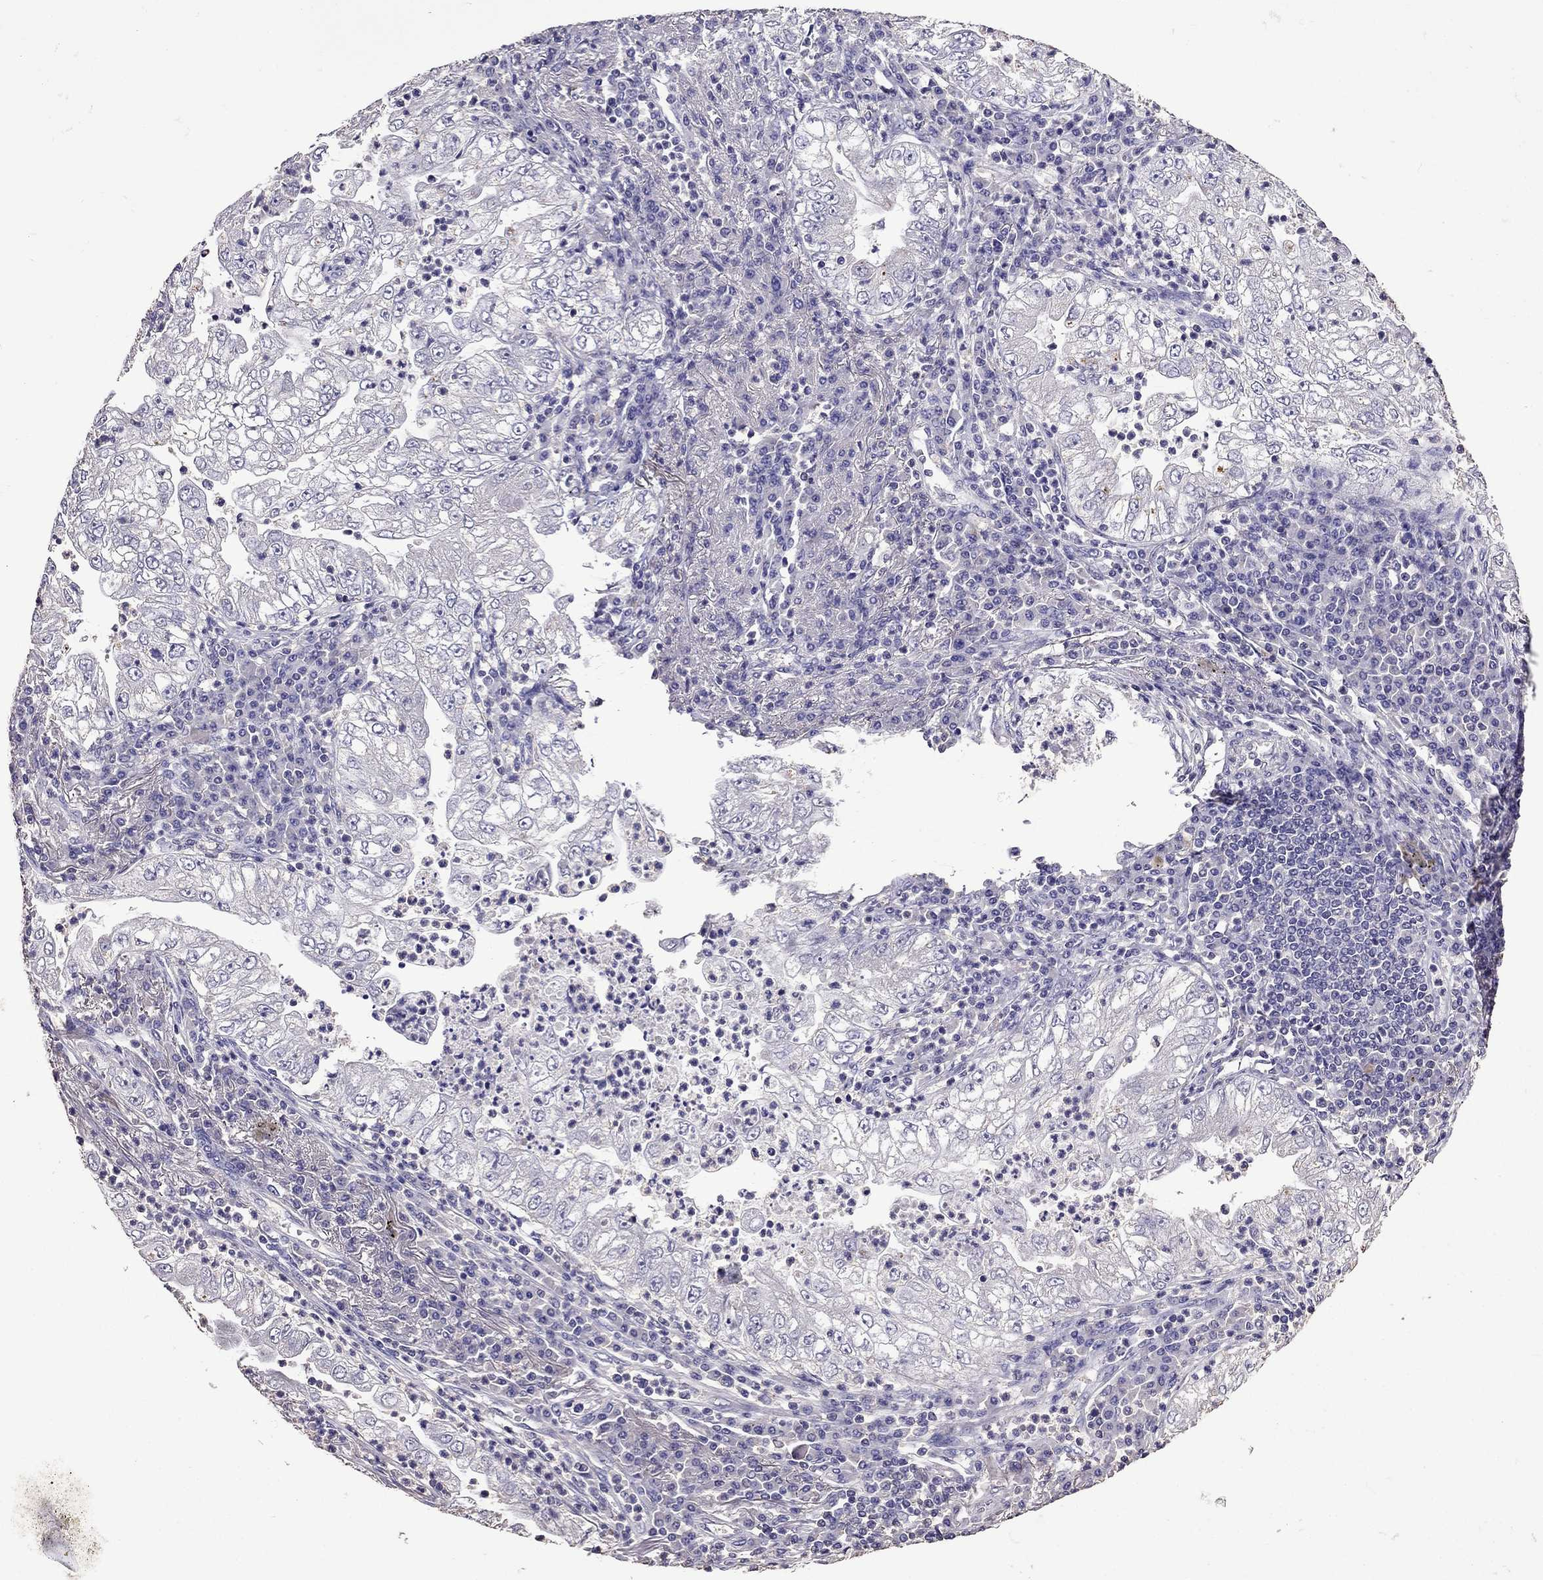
{"staining": {"intensity": "negative", "quantity": "none", "location": "none"}, "tissue": "lung cancer", "cell_type": "Tumor cells", "image_type": "cancer", "snomed": [{"axis": "morphology", "description": "Adenocarcinoma, NOS"}, {"axis": "topography", "description": "Lung"}], "caption": "High power microscopy image of an immunohistochemistry photomicrograph of lung cancer (adenocarcinoma), revealing no significant expression in tumor cells. (DAB immunohistochemistry (IHC), high magnification).", "gene": "NKX3-1", "patient": {"sex": "female", "age": 73}}